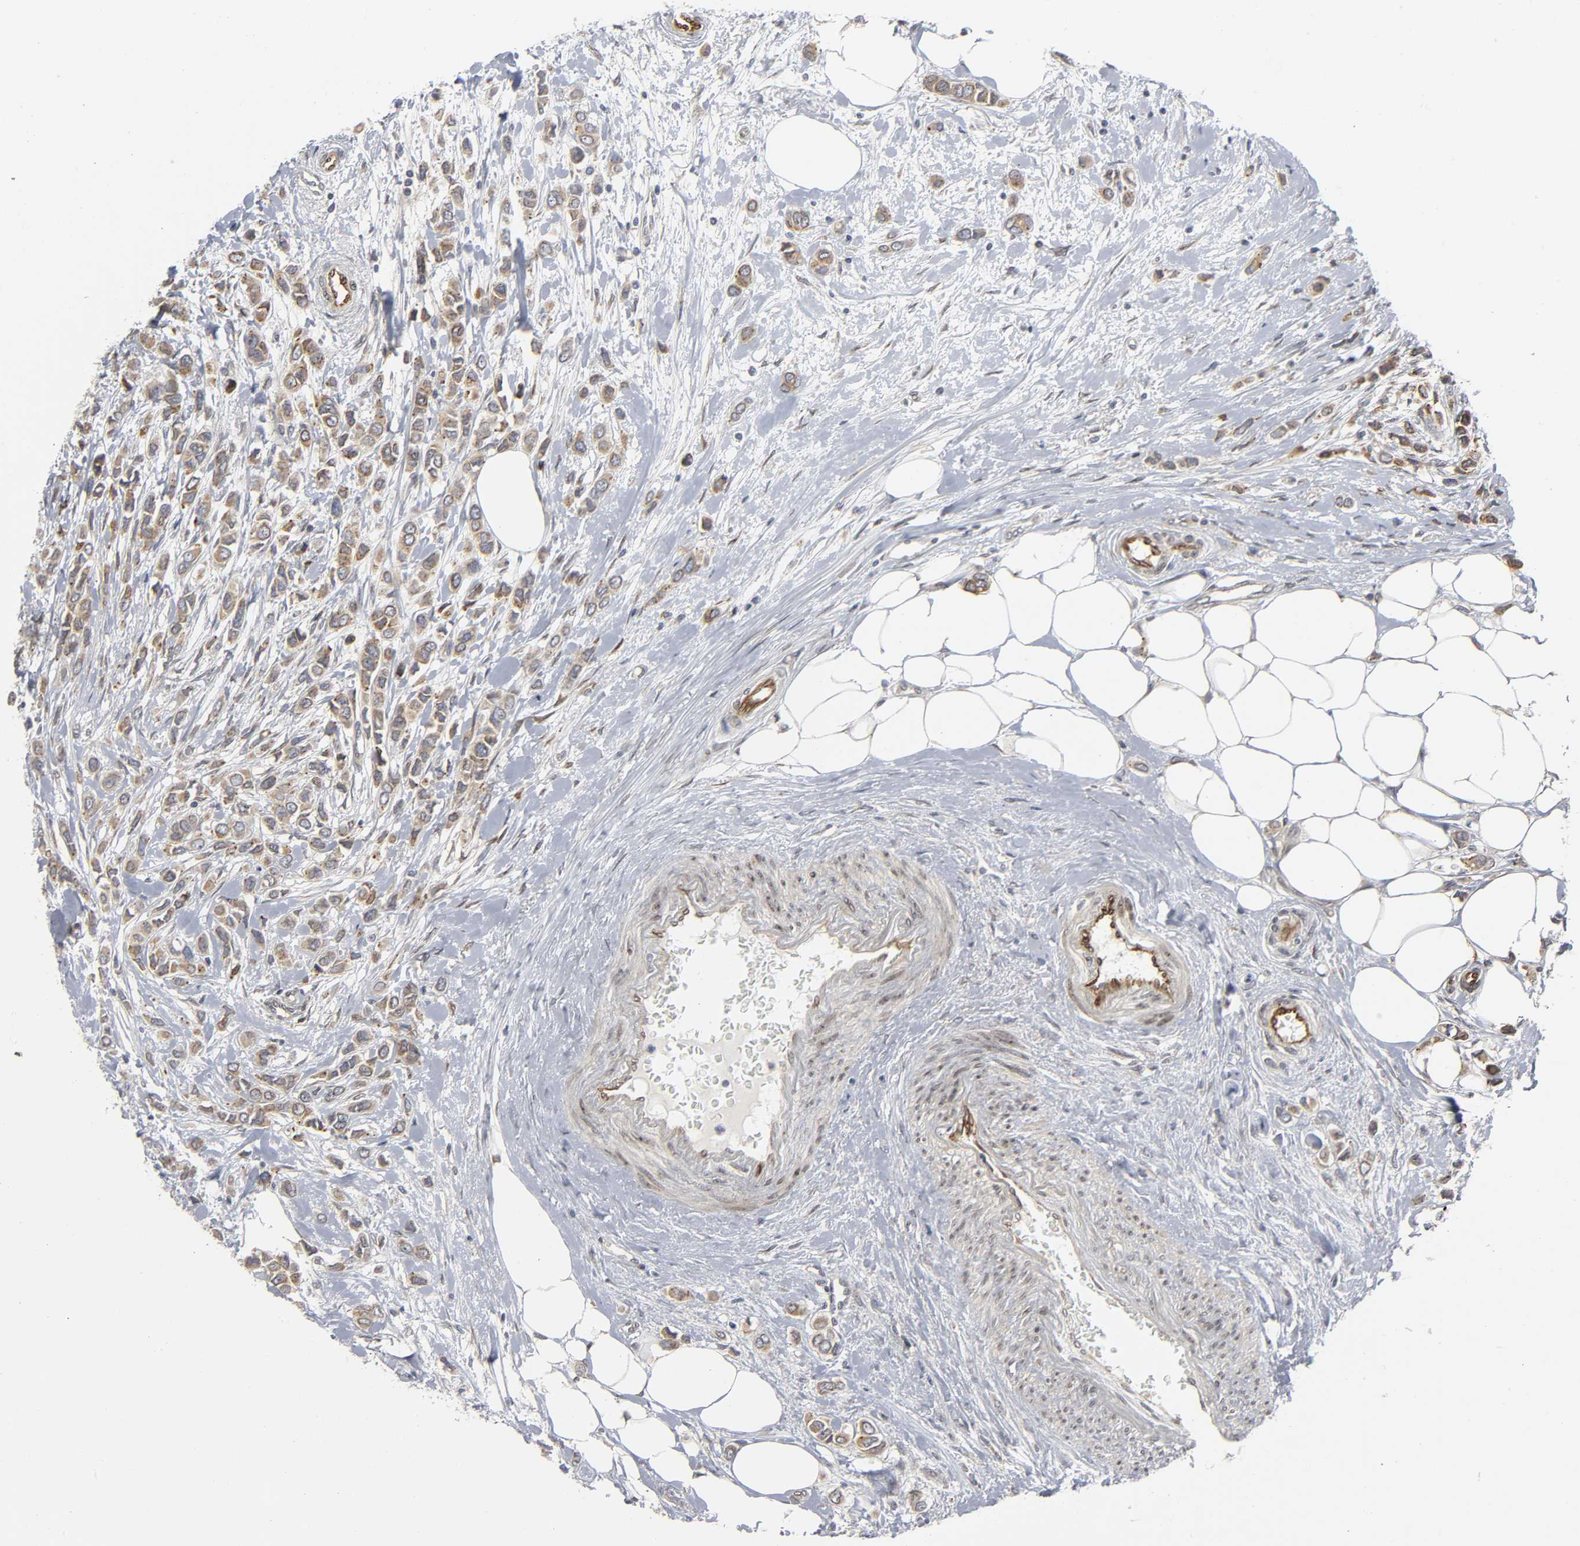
{"staining": {"intensity": "moderate", "quantity": ">75%", "location": "cytoplasmic/membranous"}, "tissue": "breast cancer", "cell_type": "Tumor cells", "image_type": "cancer", "snomed": [{"axis": "morphology", "description": "Lobular carcinoma"}, {"axis": "topography", "description": "Breast"}], "caption": "This micrograph exhibits breast lobular carcinoma stained with IHC to label a protein in brown. The cytoplasmic/membranous of tumor cells show moderate positivity for the protein. Nuclei are counter-stained blue.", "gene": "ASB6", "patient": {"sex": "female", "age": 51}}